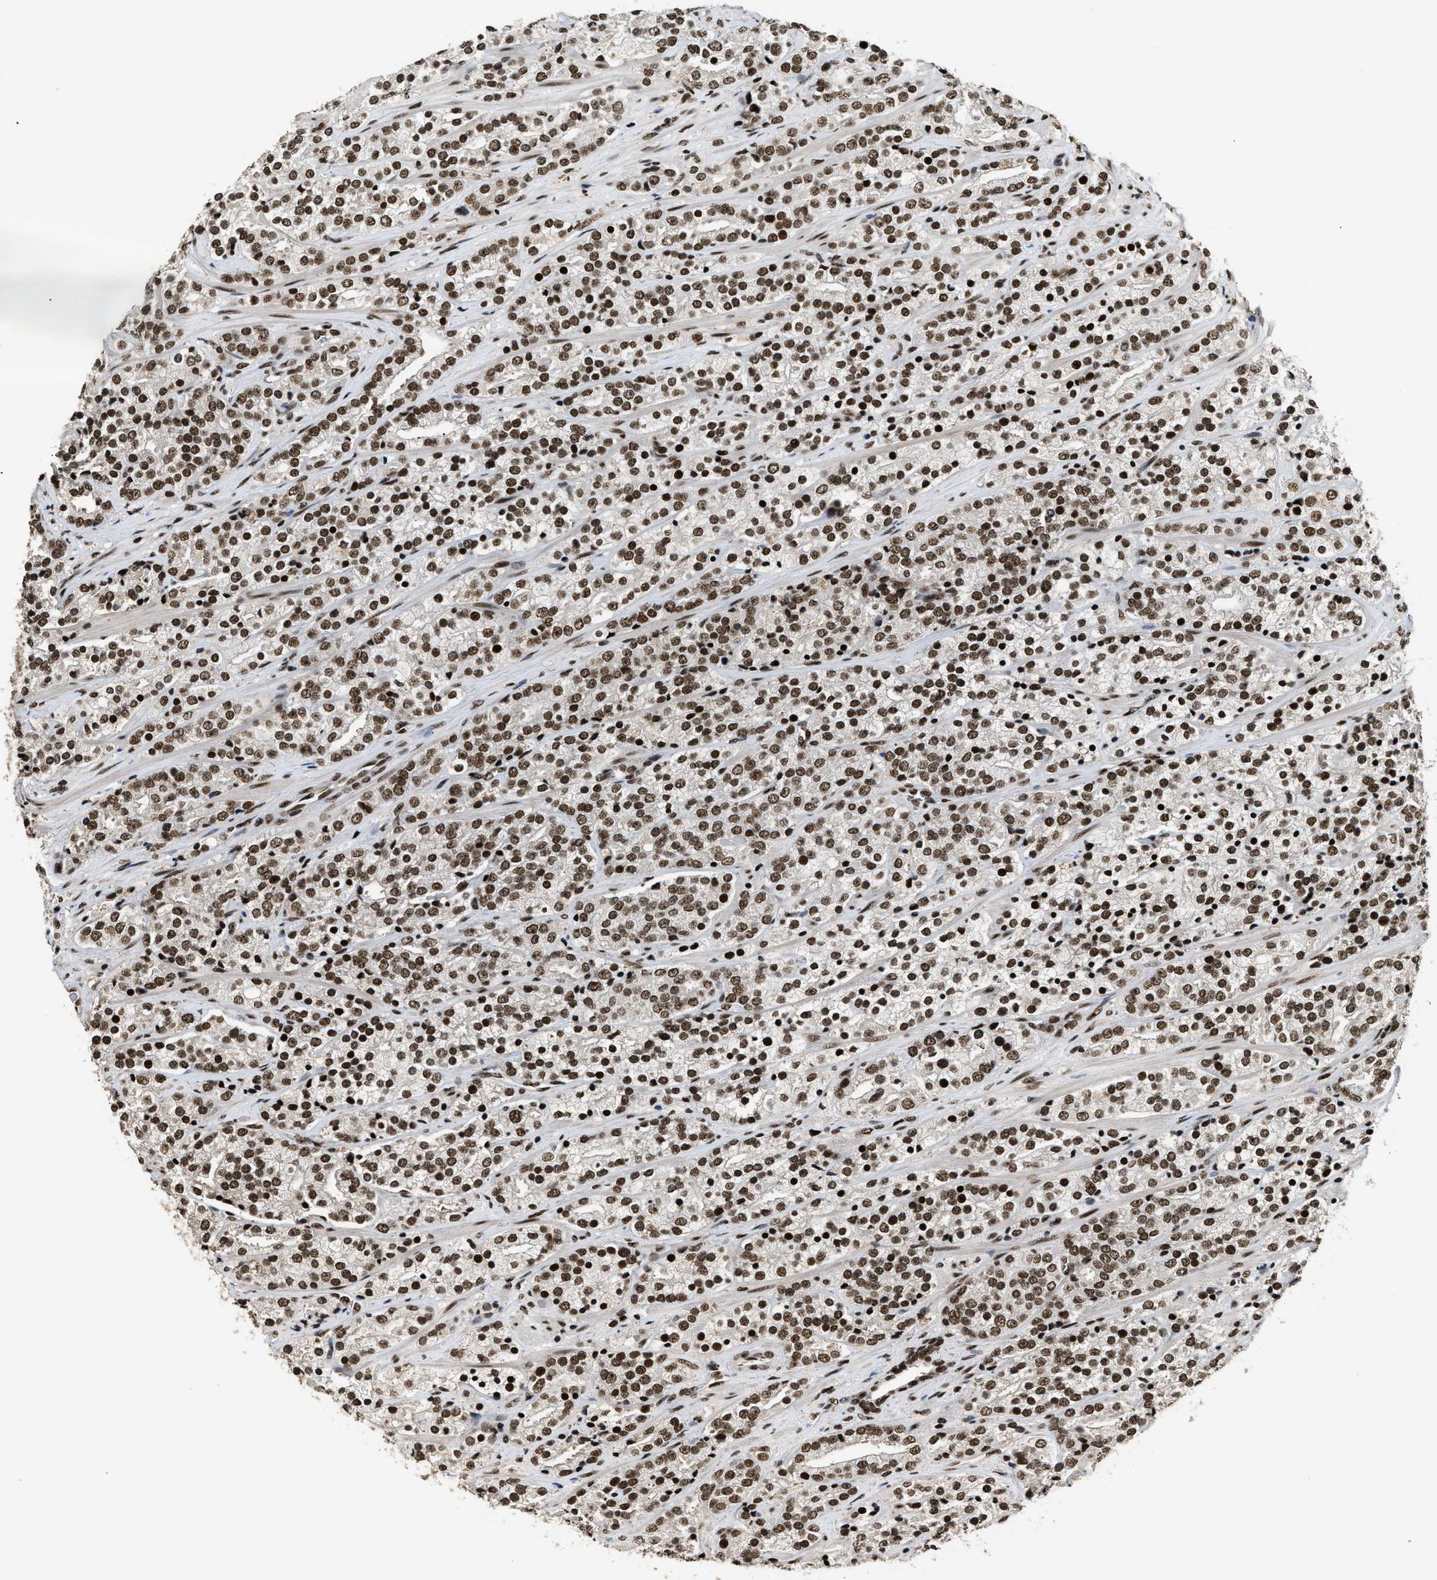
{"staining": {"intensity": "moderate", "quantity": ">75%", "location": "nuclear"}, "tissue": "prostate cancer", "cell_type": "Tumor cells", "image_type": "cancer", "snomed": [{"axis": "morphology", "description": "Adenocarcinoma, High grade"}, {"axis": "topography", "description": "Prostate"}], "caption": "The micrograph reveals a brown stain indicating the presence of a protein in the nuclear of tumor cells in prostate cancer (adenocarcinoma (high-grade)).", "gene": "RAD21", "patient": {"sex": "male", "age": 71}}